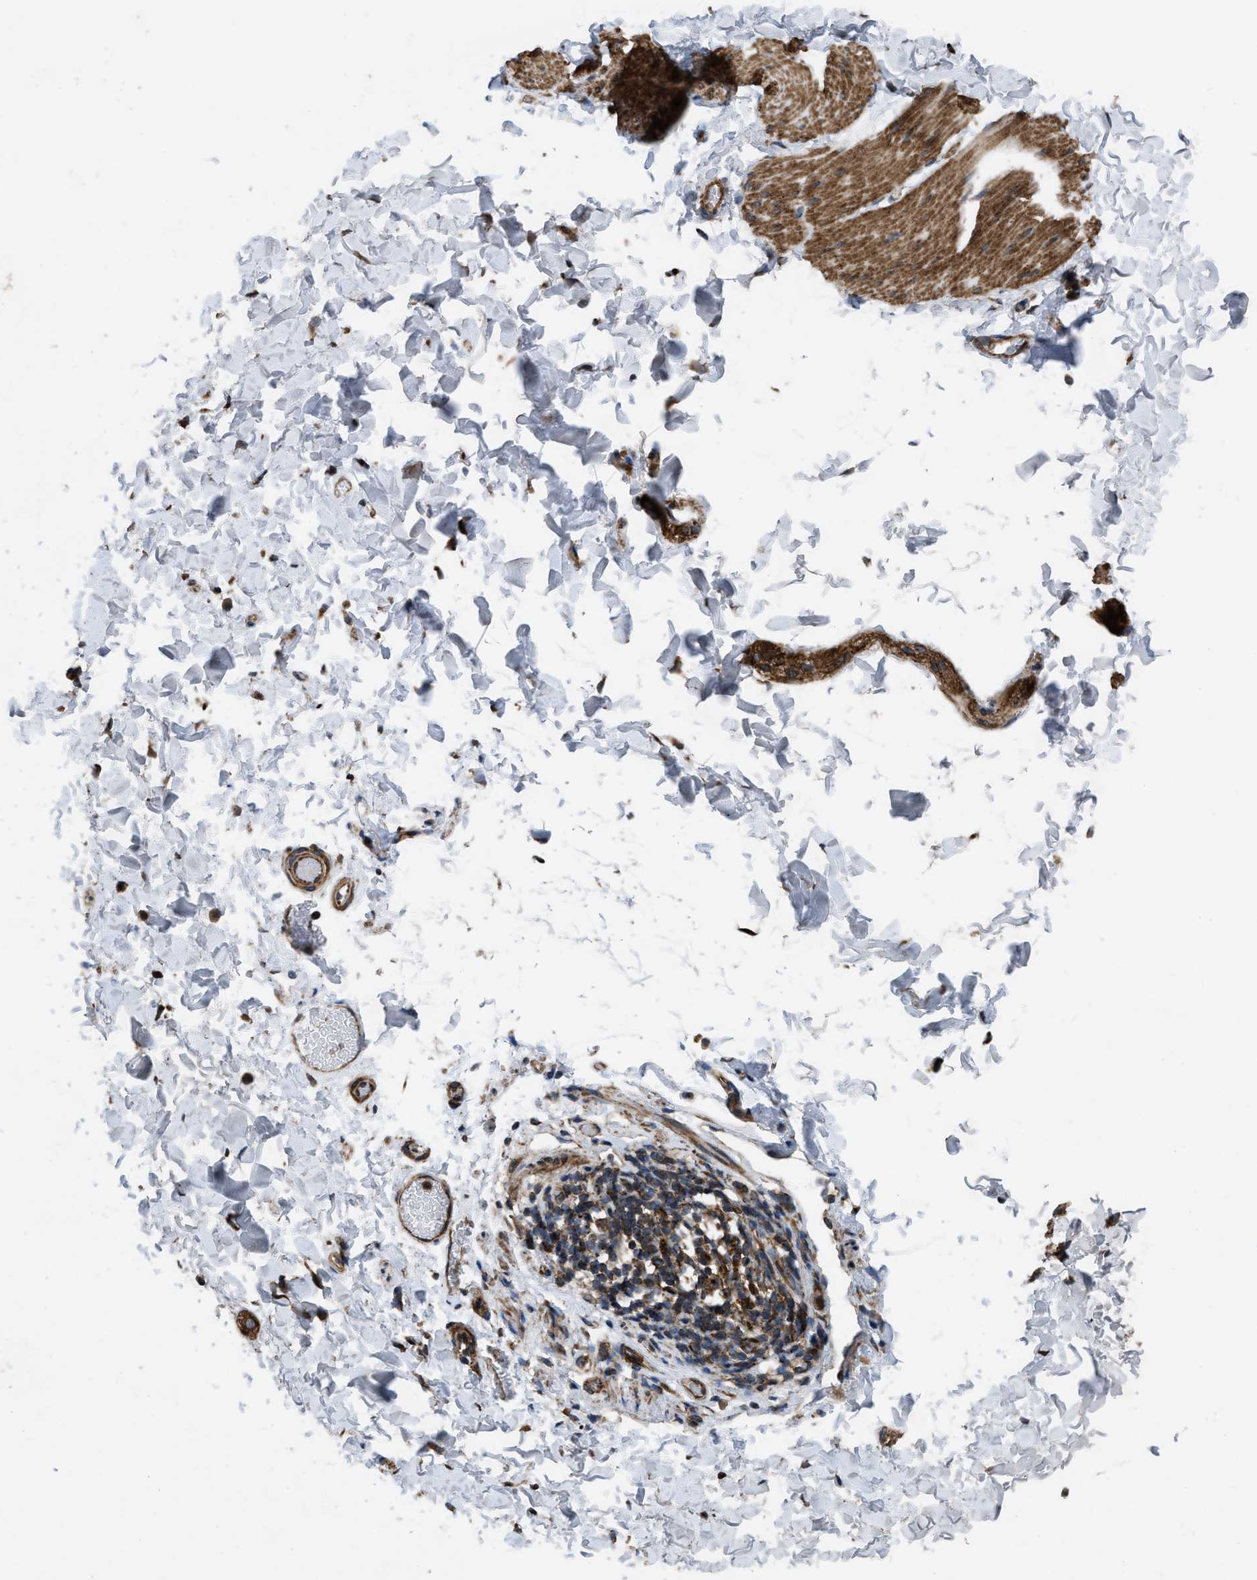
{"staining": {"intensity": "moderate", "quantity": ">75%", "location": "cytoplasmic/membranous"}, "tissue": "smooth muscle", "cell_type": "Smooth muscle cells", "image_type": "normal", "snomed": [{"axis": "morphology", "description": "Normal tissue, NOS"}, {"axis": "topography", "description": "Smooth muscle"}, {"axis": "topography", "description": "Colon"}], "caption": "Protein analysis of normal smooth muscle displays moderate cytoplasmic/membranous expression in about >75% of smooth muscle cells. (DAB = brown stain, brightfield microscopy at high magnification).", "gene": "PER3", "patient": {"sex": "male", "age": 67}}